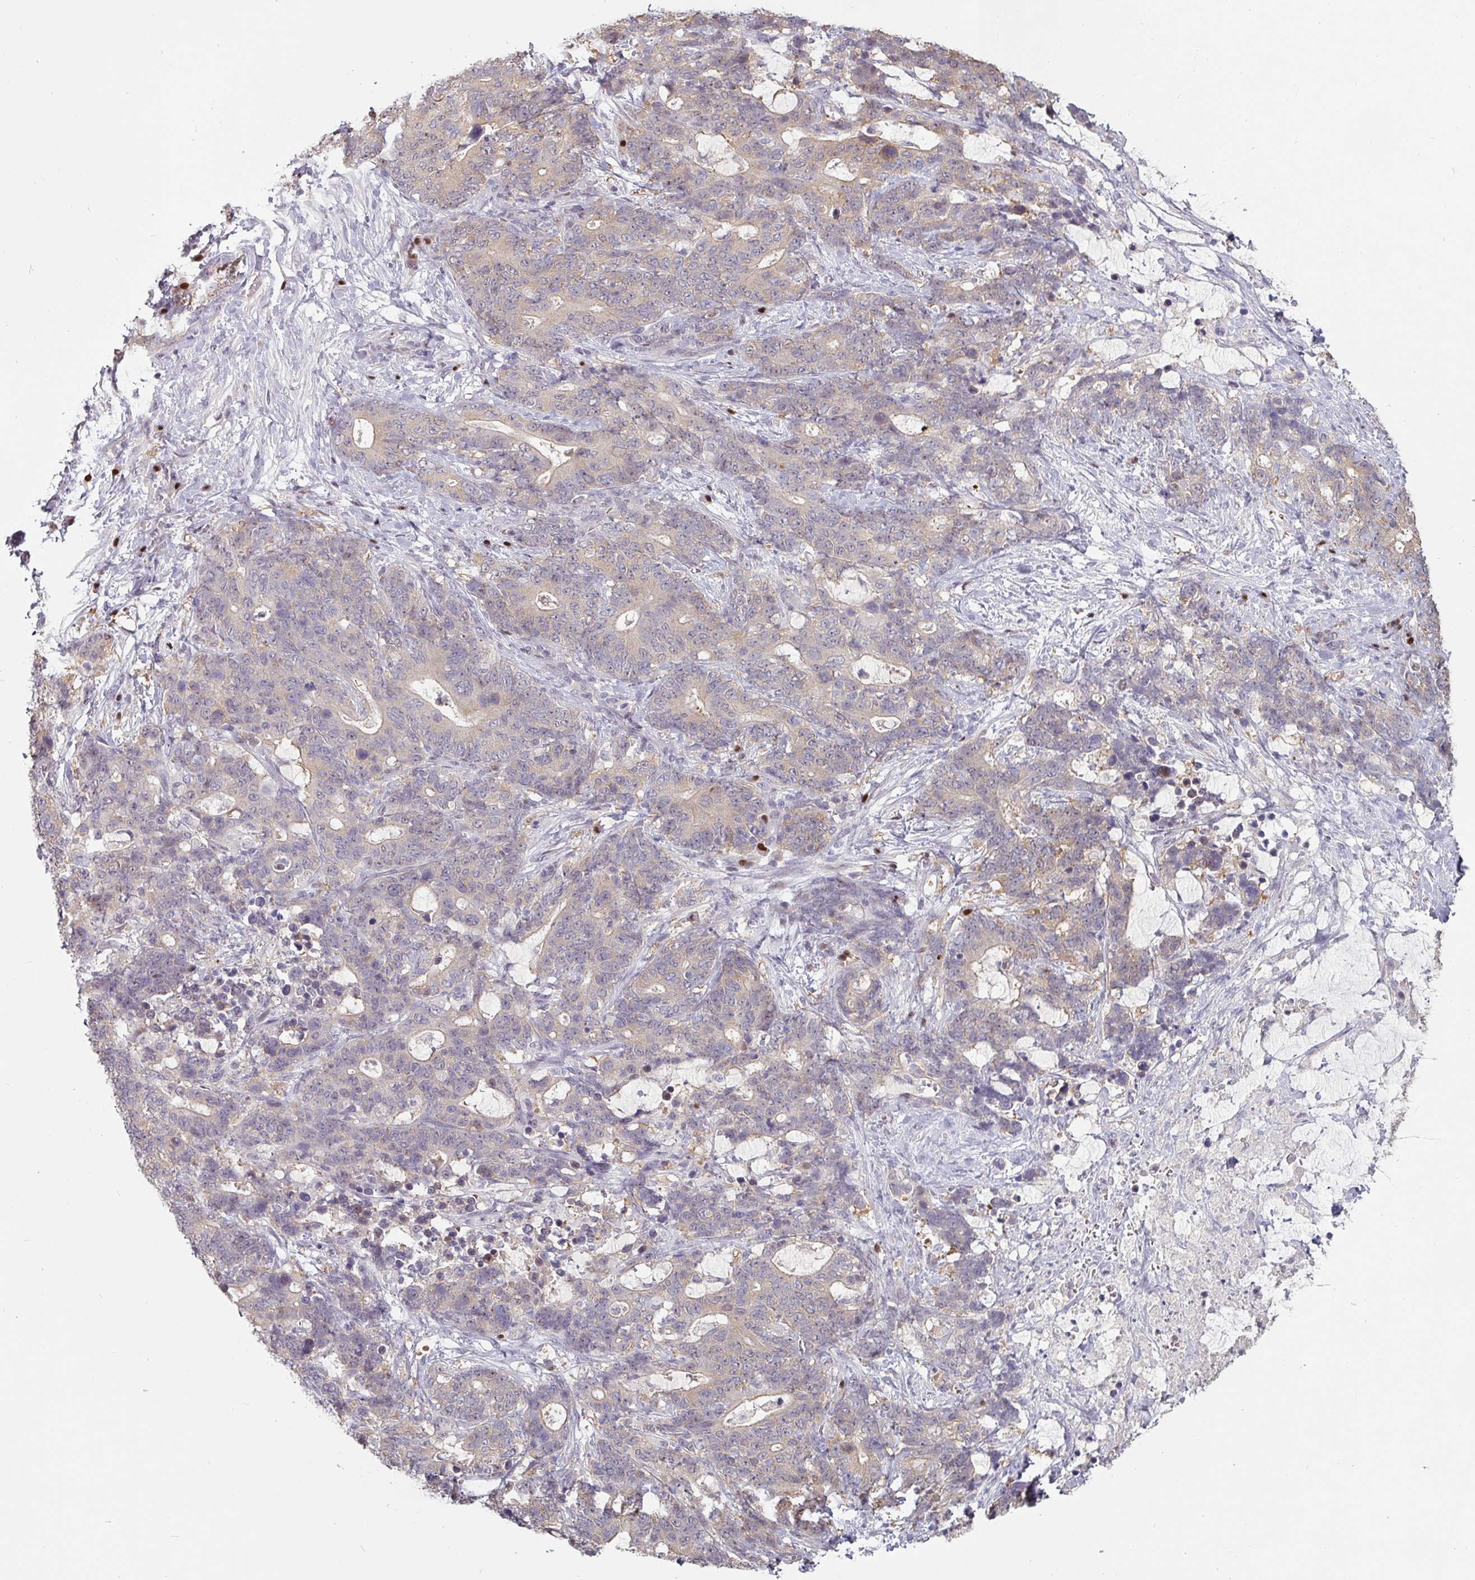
{"staining": {"intensity": "weak", "quantity": "<25%", "location": "cytoplasmic/membranous"}, "tissue": "stomach cancer", "cell_type": "Tumor cells", "image_type": "cancer", "snomed": [{"axis": "morphology", "description": "Normal tissue, NOS"}, {"axis": "morphology", "description": "Adenocarcinoma, NOS"}, {"axis": "topography", "description": "Stomach"}], "caption": "A histopathology image of human adenocarcinoma (stomach) is negative for staining in tumor cells.", "gene": "ZBTB6", "patient": {"sex": "female", "age": 64}}